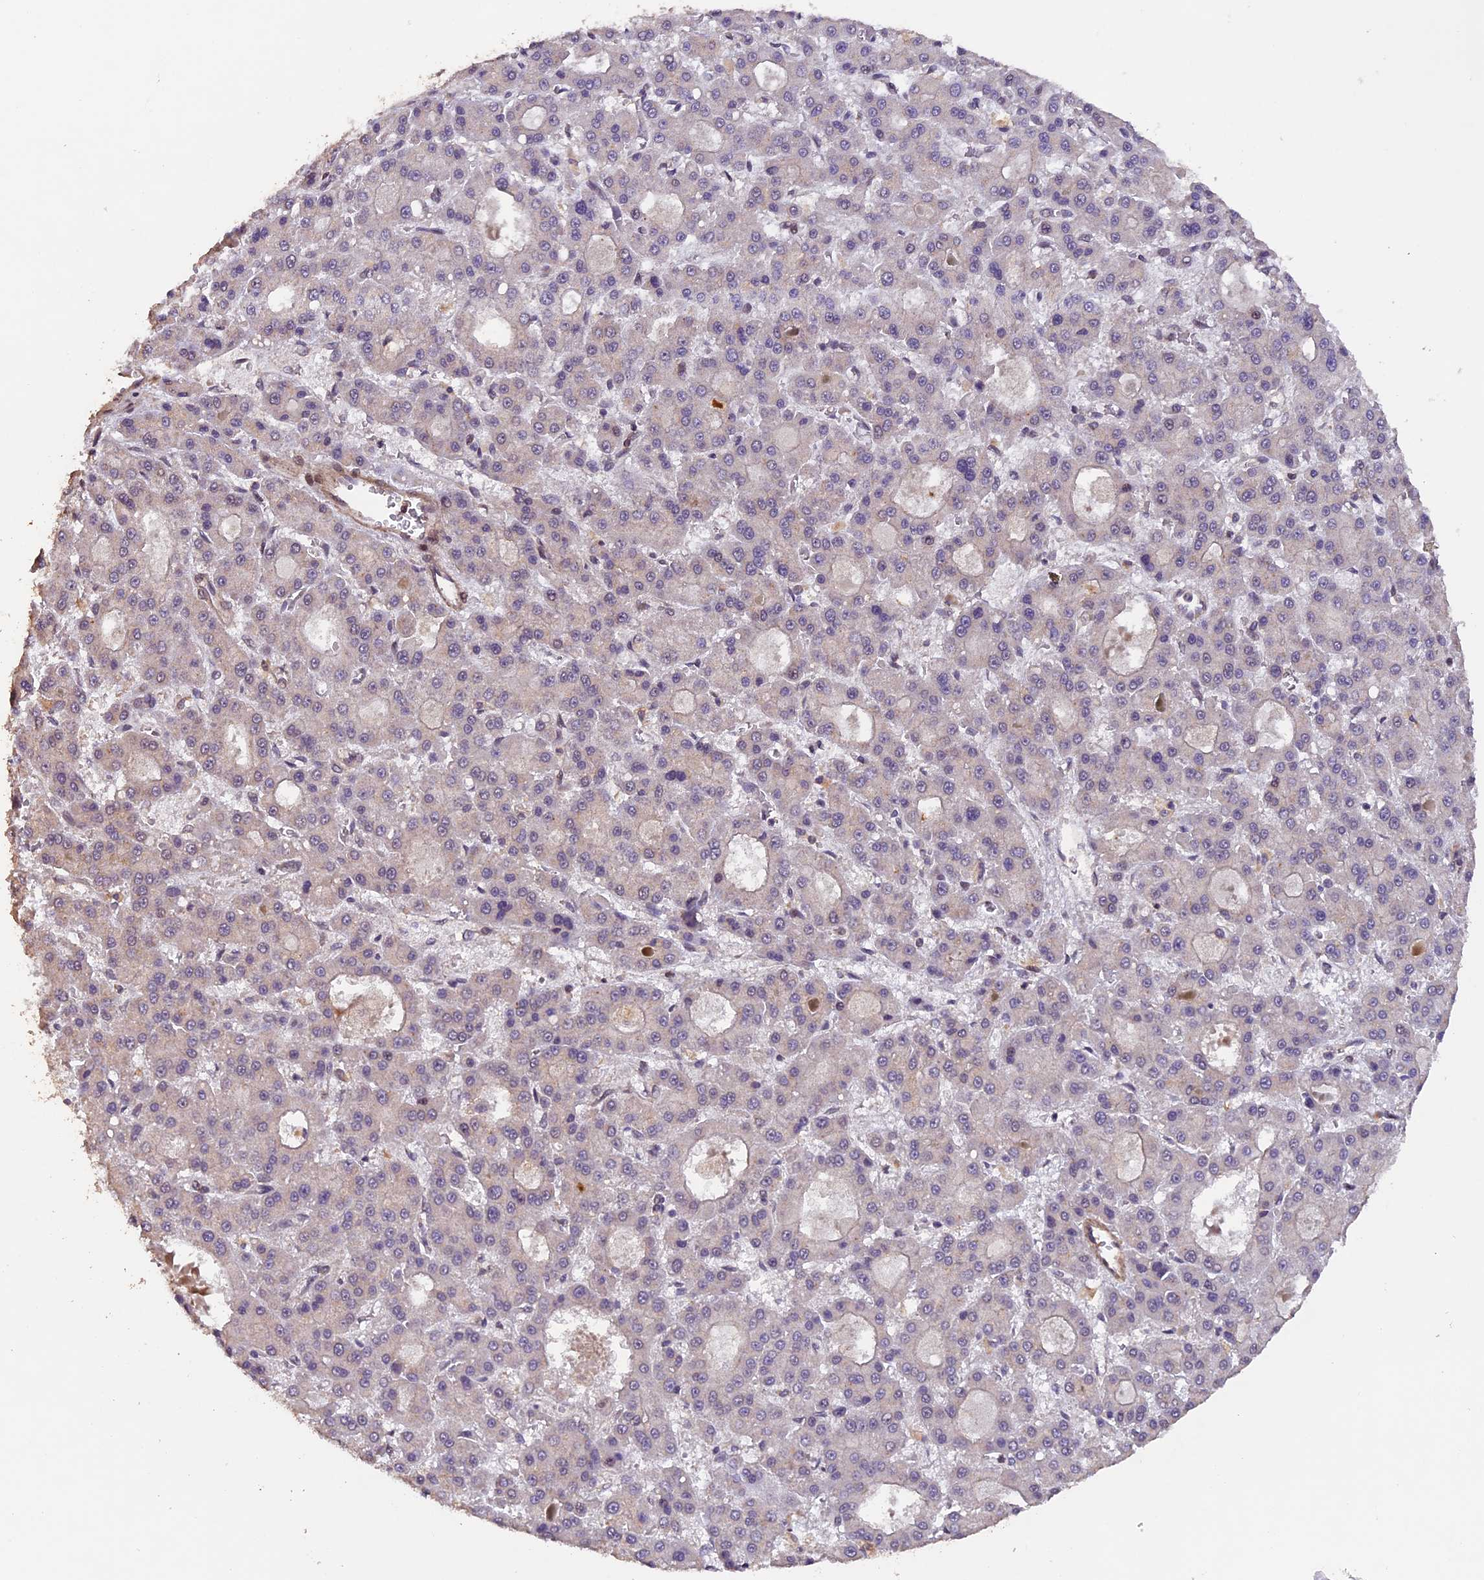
{"staining": {"intensity": "negative", "quantity": "none", "location": "none"}, "tissue": "liver cancer", "cell_type": "Tumor cells", "image_type": "cancer", "snomed": [{"axis": "morphology", "description": "Carcinoma, Hepatocellular, NOS"}, {"axis": "topography", "description": "Liver"}], "caption": "Micrograph shows no significant protein expression in tumor cells of hepatocellular carcinoma (liver).", "gene": "GNB5", "patient": {"sex": "male", "age": 70}}